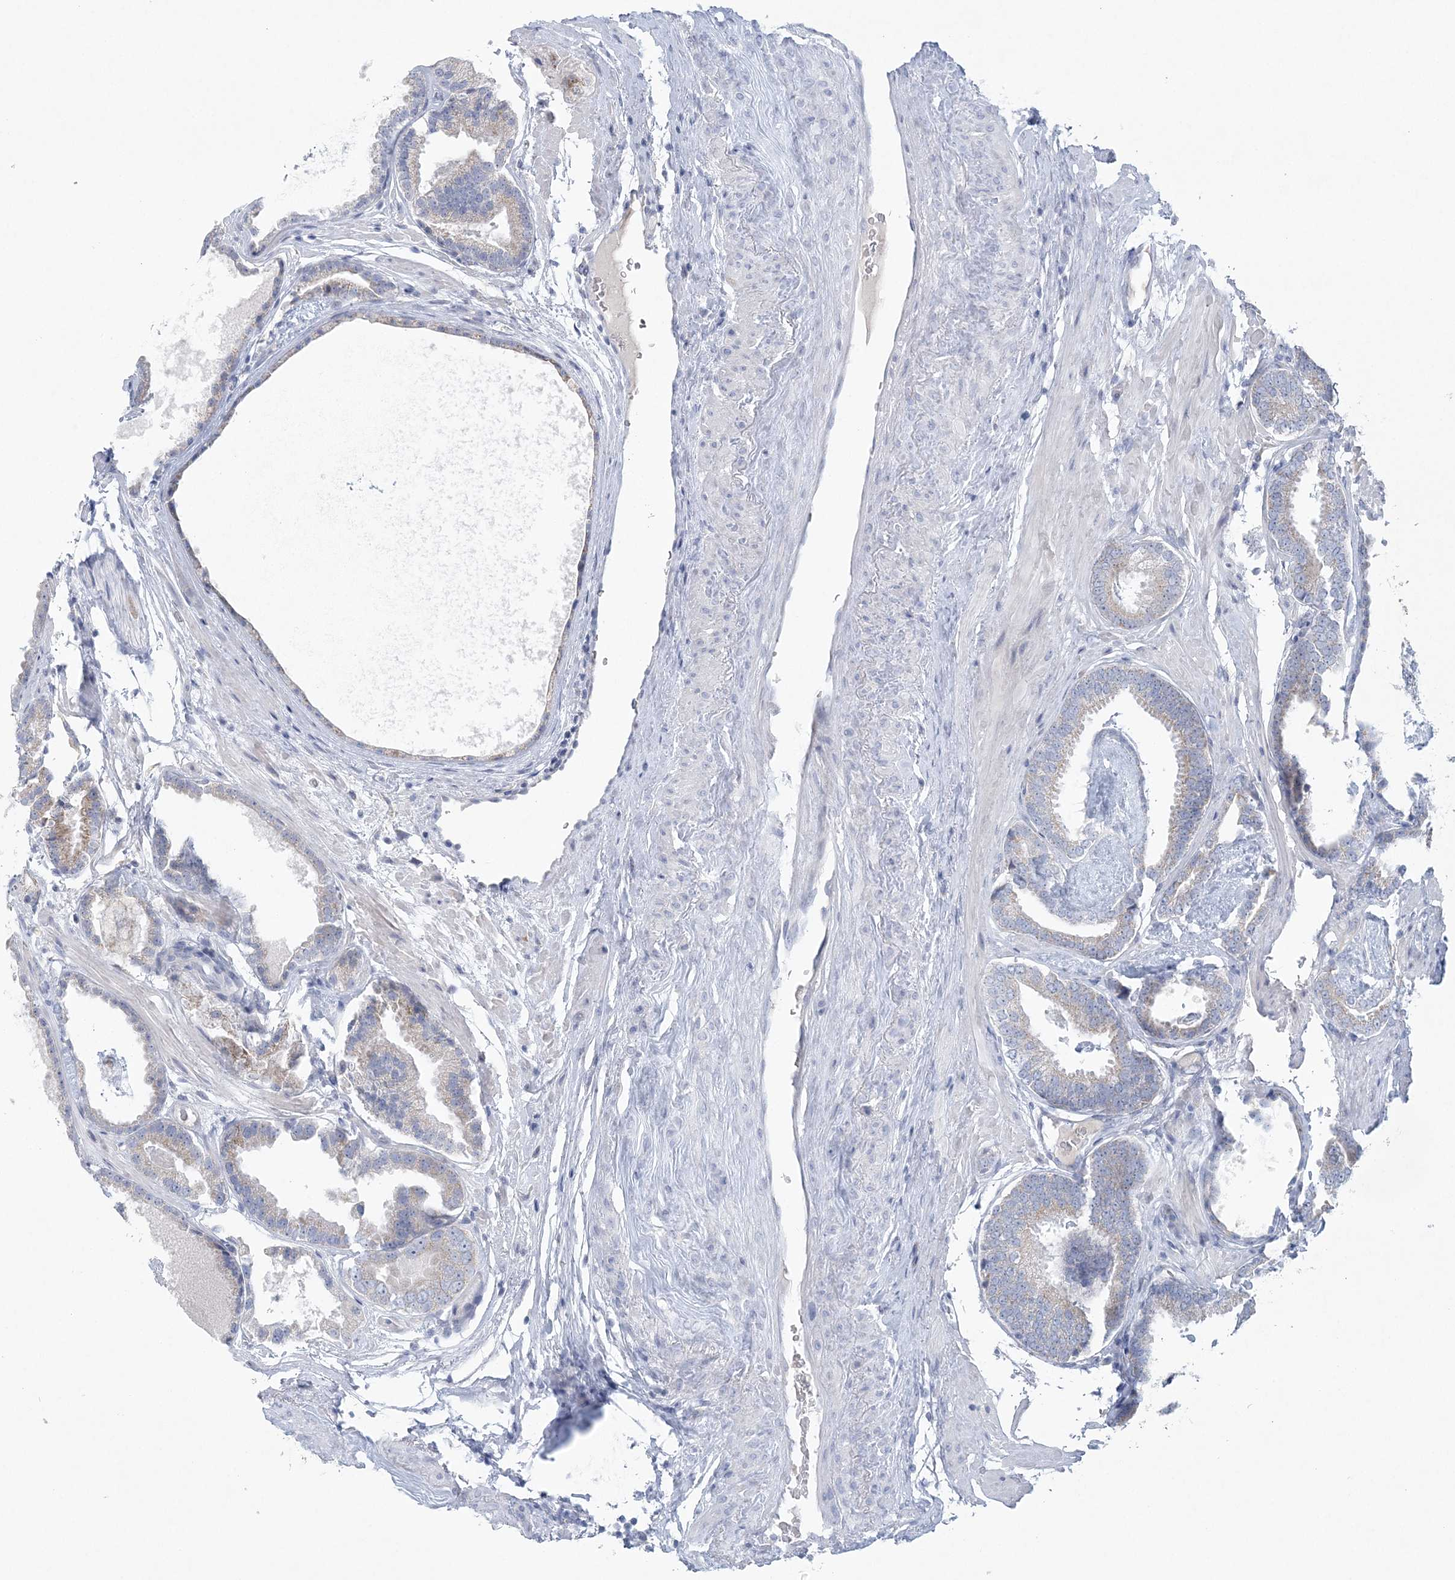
{"staining": {"intensity": "weak", "quantity": "<25%", "location": "cytoplasmic/membranous"}, "tissue": "prostate cancer", "cell_type": "Tumor cells", "image_type": "cancer", "snomed": [{"axis": "morphology", "description": "Adenocarcinoma, Low grade"}, {"axis": "topography", "description": "Prostate"}], "caption": "Immunohistochemistry micrograph of neoplastic tissue: human prostate cancer stained with DAB (3,3'-diaminobenzidine) exhibits no significant protein expression in tumor cells. The staining is performed using DAB (3,3'-diaminobenzidine) brown chromogen with nuclei counter-stained in using hematoxylin.", "gene": "NIPAL1", "patient": {"sex": "male", "age": 71}}